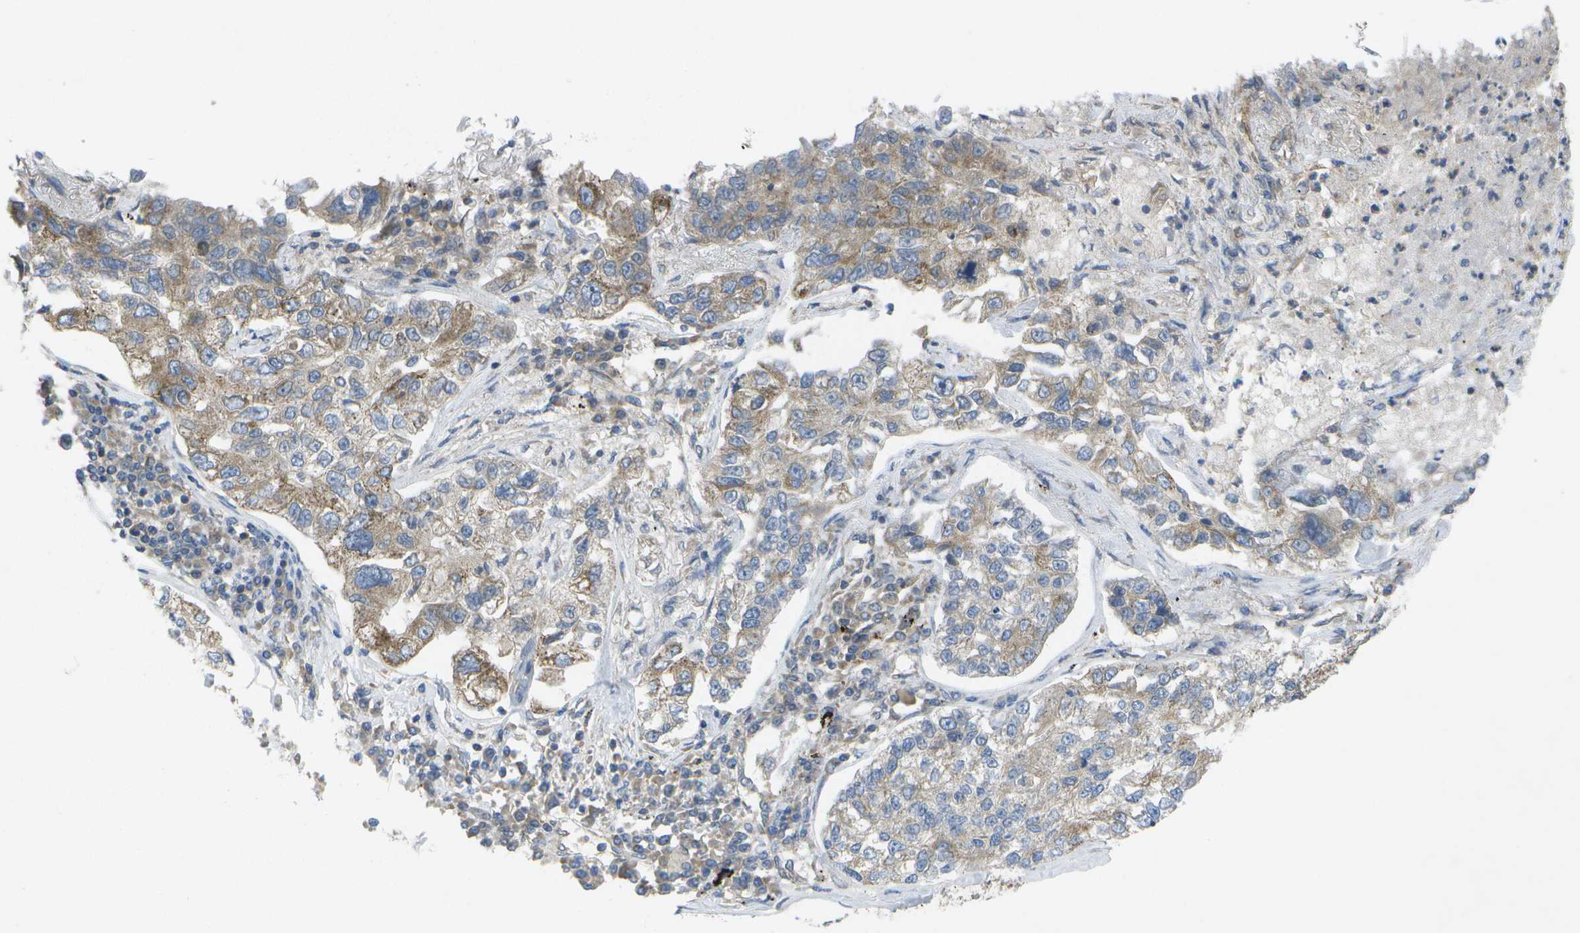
{"staining": {"intensity": "moderate", "quantity": "<25%", "location": "cytoplasmic/membranous"}, "tissue": "lung cancer", "cell_type": "Tumor cells", "image_type": "cancer", "snomed": [{"axis": "morphology", "description": "Adenocarcinoma, NOS"}, {"axis": "topography", "description": "Lung"}], "caption": "Brown immunohistochemical staining in lung adenocarcinoma displays moderate cytoplasmic/membranous staining in approximately <25% of tumor cells.", "gene": "DPM3", "patient": {"sex": "male", "age": 49}}